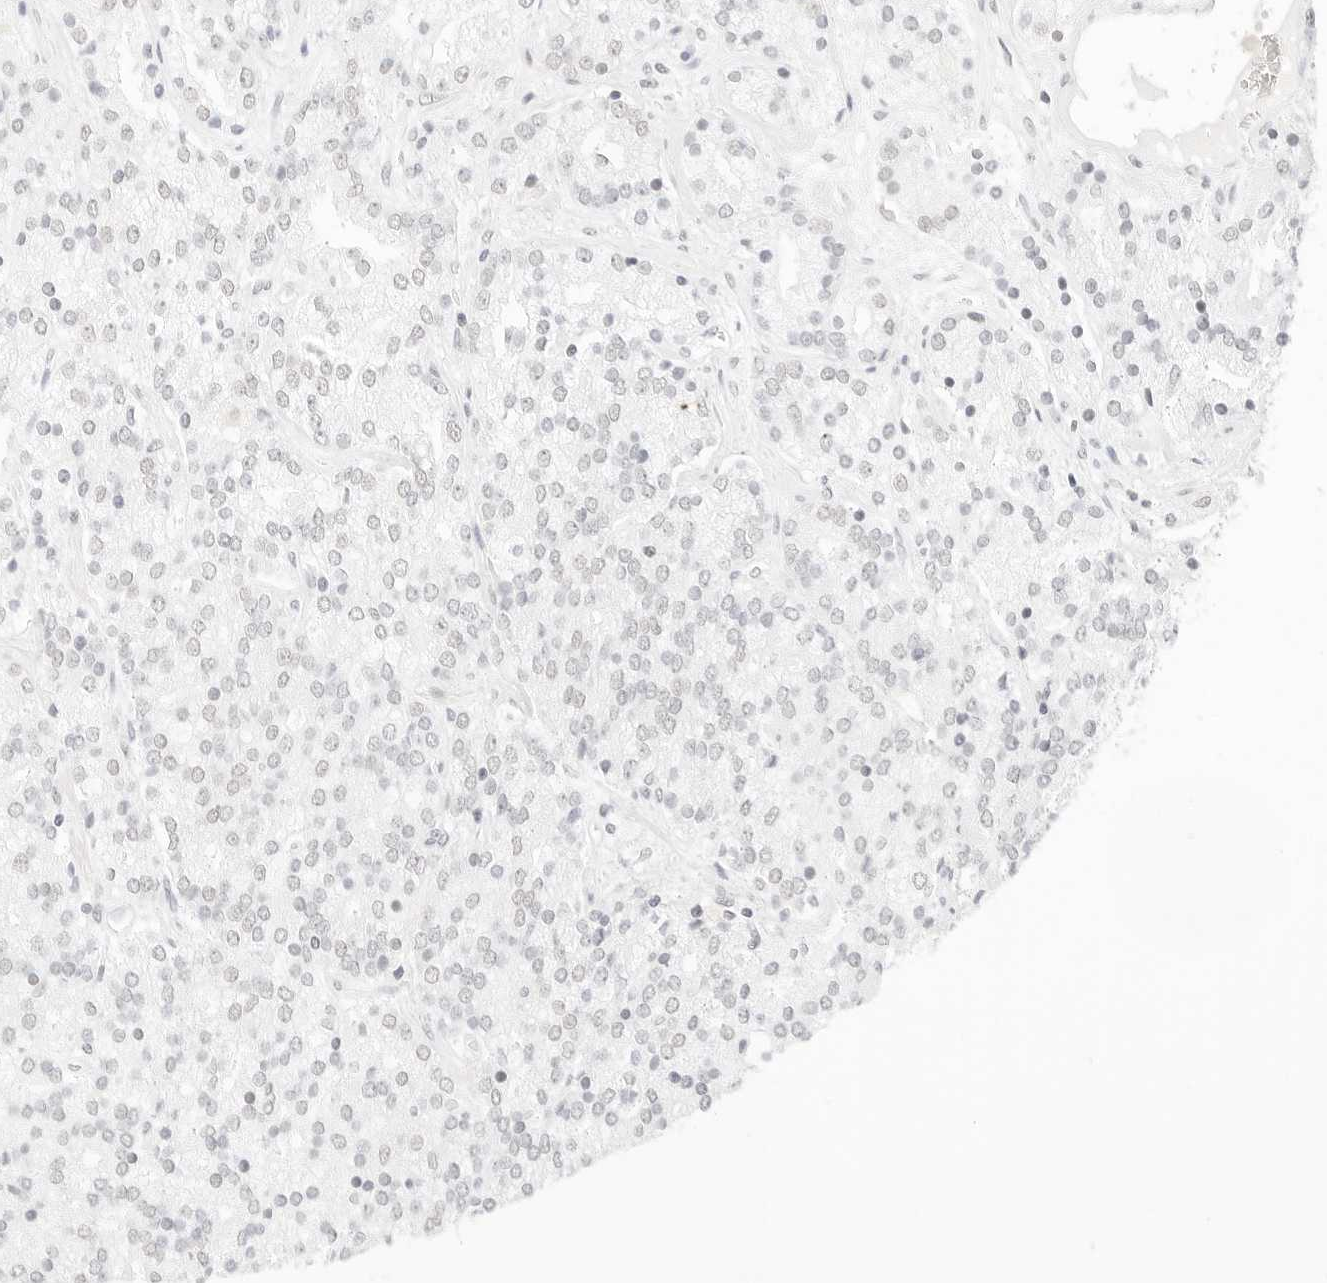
{"staining": {"intensity": "weak", "quantity": "25%-75%", "location": "nuclear"}, "tissue": "prostate cancer", "cell_type": "Tumor cells", "image_type": "cancer", "snomed": [{"axis": "morphology", "description": "Adenocarcinoma, High grade"}, {"axis": "topography", "description": "Prostate"}], "caption": "Brown immunohistochemical staining in adenocarcinoma (high-grade) (prostate) displays weak nuclear expression in about 25%-75% of tumor cells.", "gene": "FBLN5", "patient": {"sex": "male", "age": 71}}